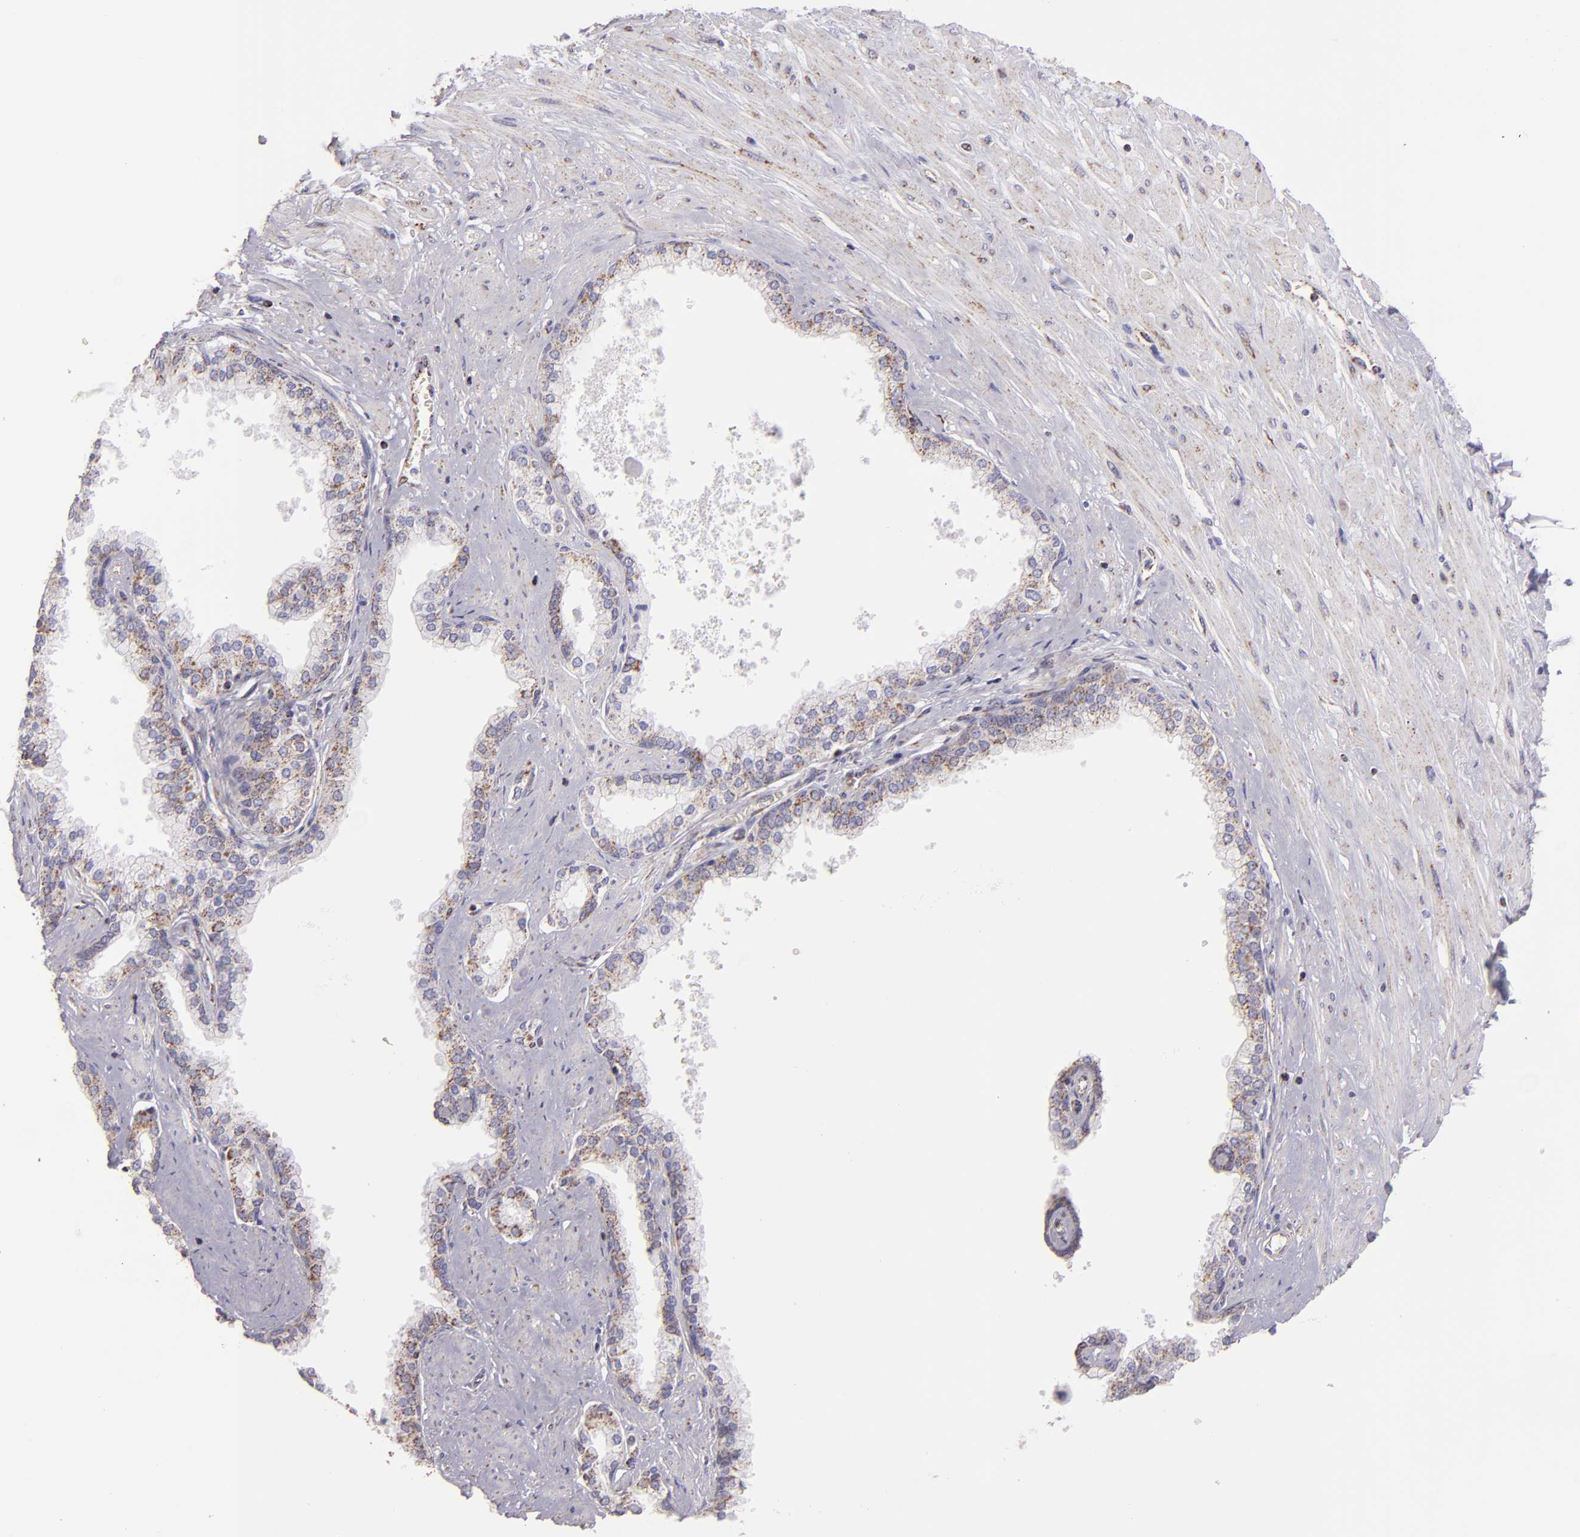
{"staining": {"intensity": "moderate", "quantity": ">75%", "location": "cytoplasmic/membranous"}, "tissue": "prostate", "cell_type": "Glandular cells", "image_type": "normal", "snomed": [{"axis": "morphology", "description": "Normal tissue, NOS"}, {"axis": "topography", "description": "Prostate"}], "caption": "Prostate stained with IHC displays moderate cytoplasmic/membranous staining in approximately >75% of glandular cells.", "gene": "HSPD1", "patient": {"sex": "male", "age": 60}}